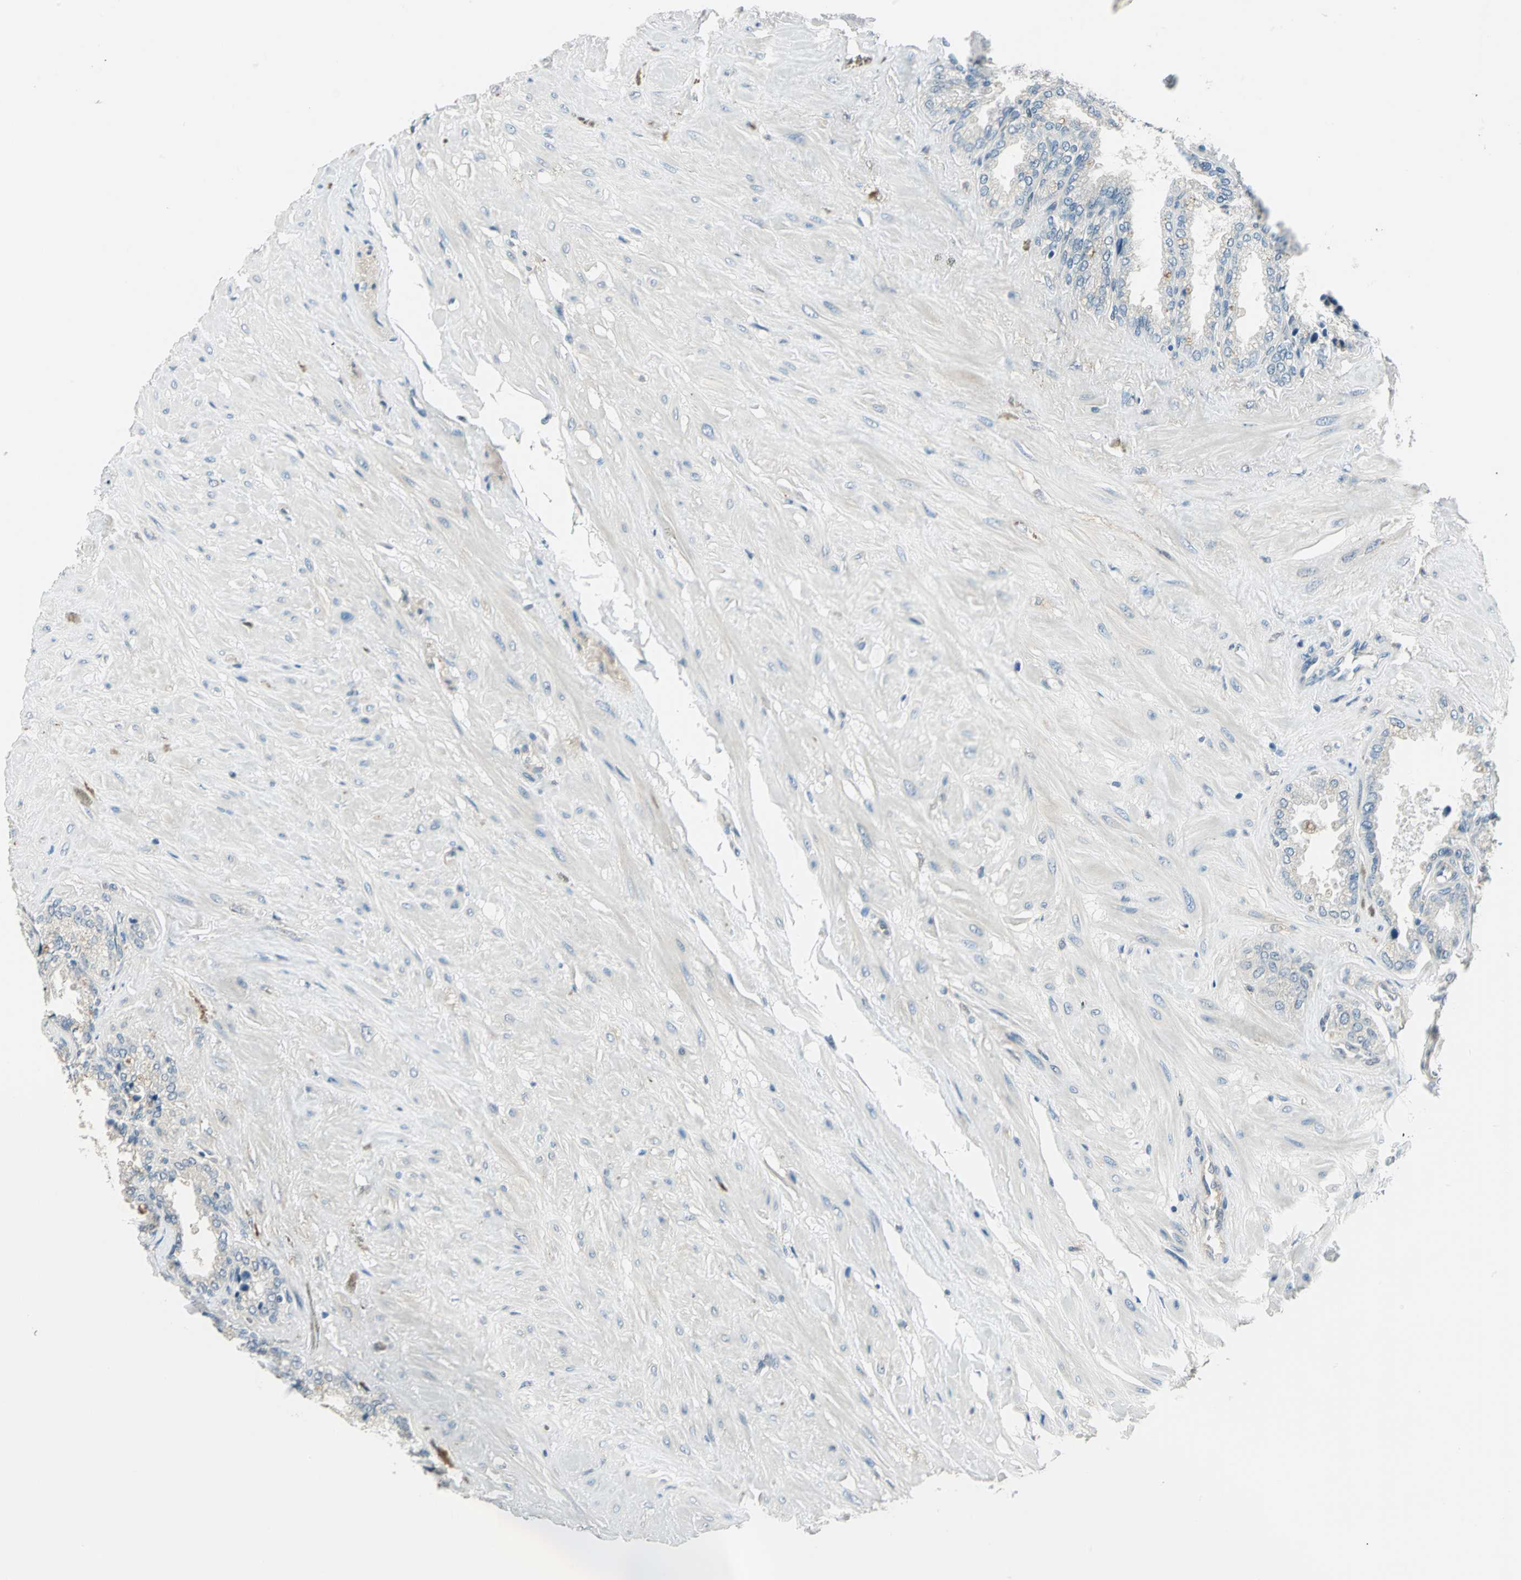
{"staining": {"intensity": "negative", "quantity": "none", "location": "none"}, "tissue": "seminal vesicle", "cell_type": "Glandular cells", "image_type": "normal", "snomed": [{"axis": "morphology", "description": "Normal tissue, NOS"}, {"axis": "topography", "description": "Seminal veicle"}], "caption": "The immunohistochemistry (IHC) micrograph has no significant positivity in glandular cells of seminal vesicle.", "gene": "CDC42EP1", "patient": {"sex": "male", "age": 46}}